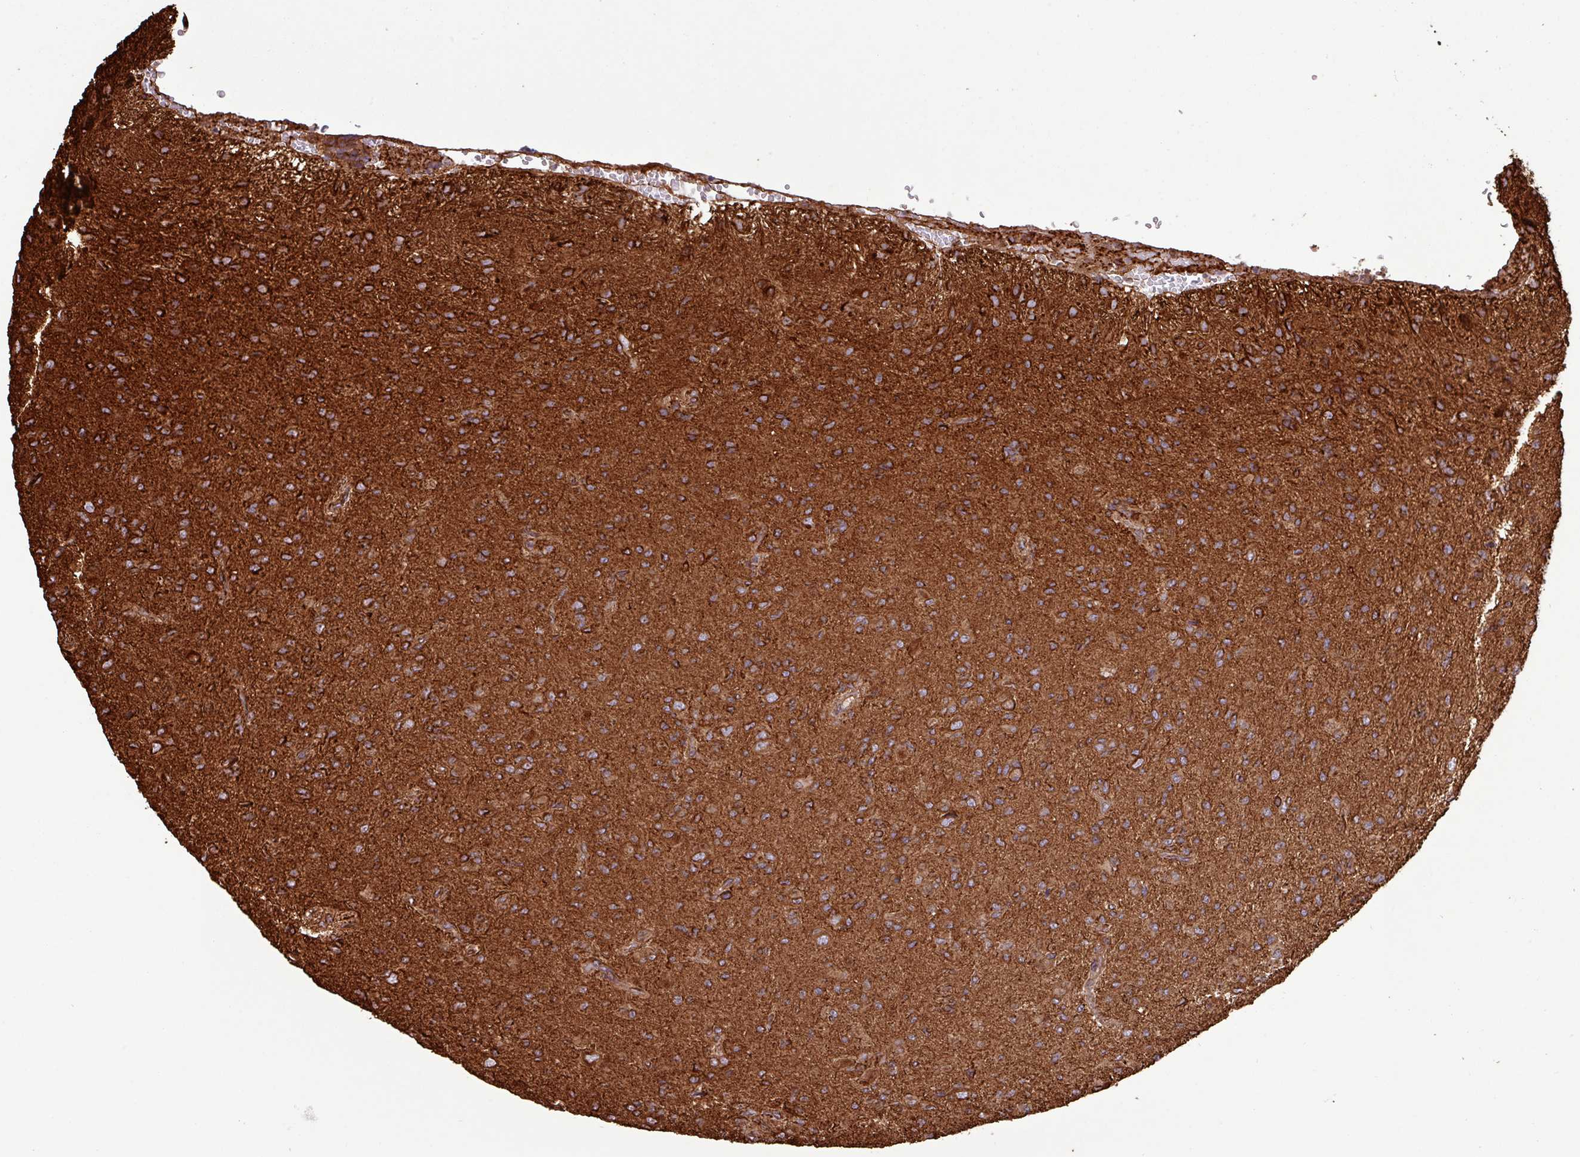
{"staining": {"intensity": "moderate", "quantity": "25%-75%", "location": "cytoplasmic/membranous"}, "tissue": "glioma", "cell_type": "Tumor cells", "image_type": "cancer", "snomed": [{"axis": "morphology", "description": "Glioma, malignant, High grade"}, {"axis": "topography", "description": "Brain"}], "caption": "Immunohistochemical staining of human high-grade glioma (malignant) shows medium levels of moderate cytoplasmic/membranous protein staining in approximately 25%-75% of tumor cells.", "gene": "ZNF300", "patient": {"sex": "male", "age": 36}}